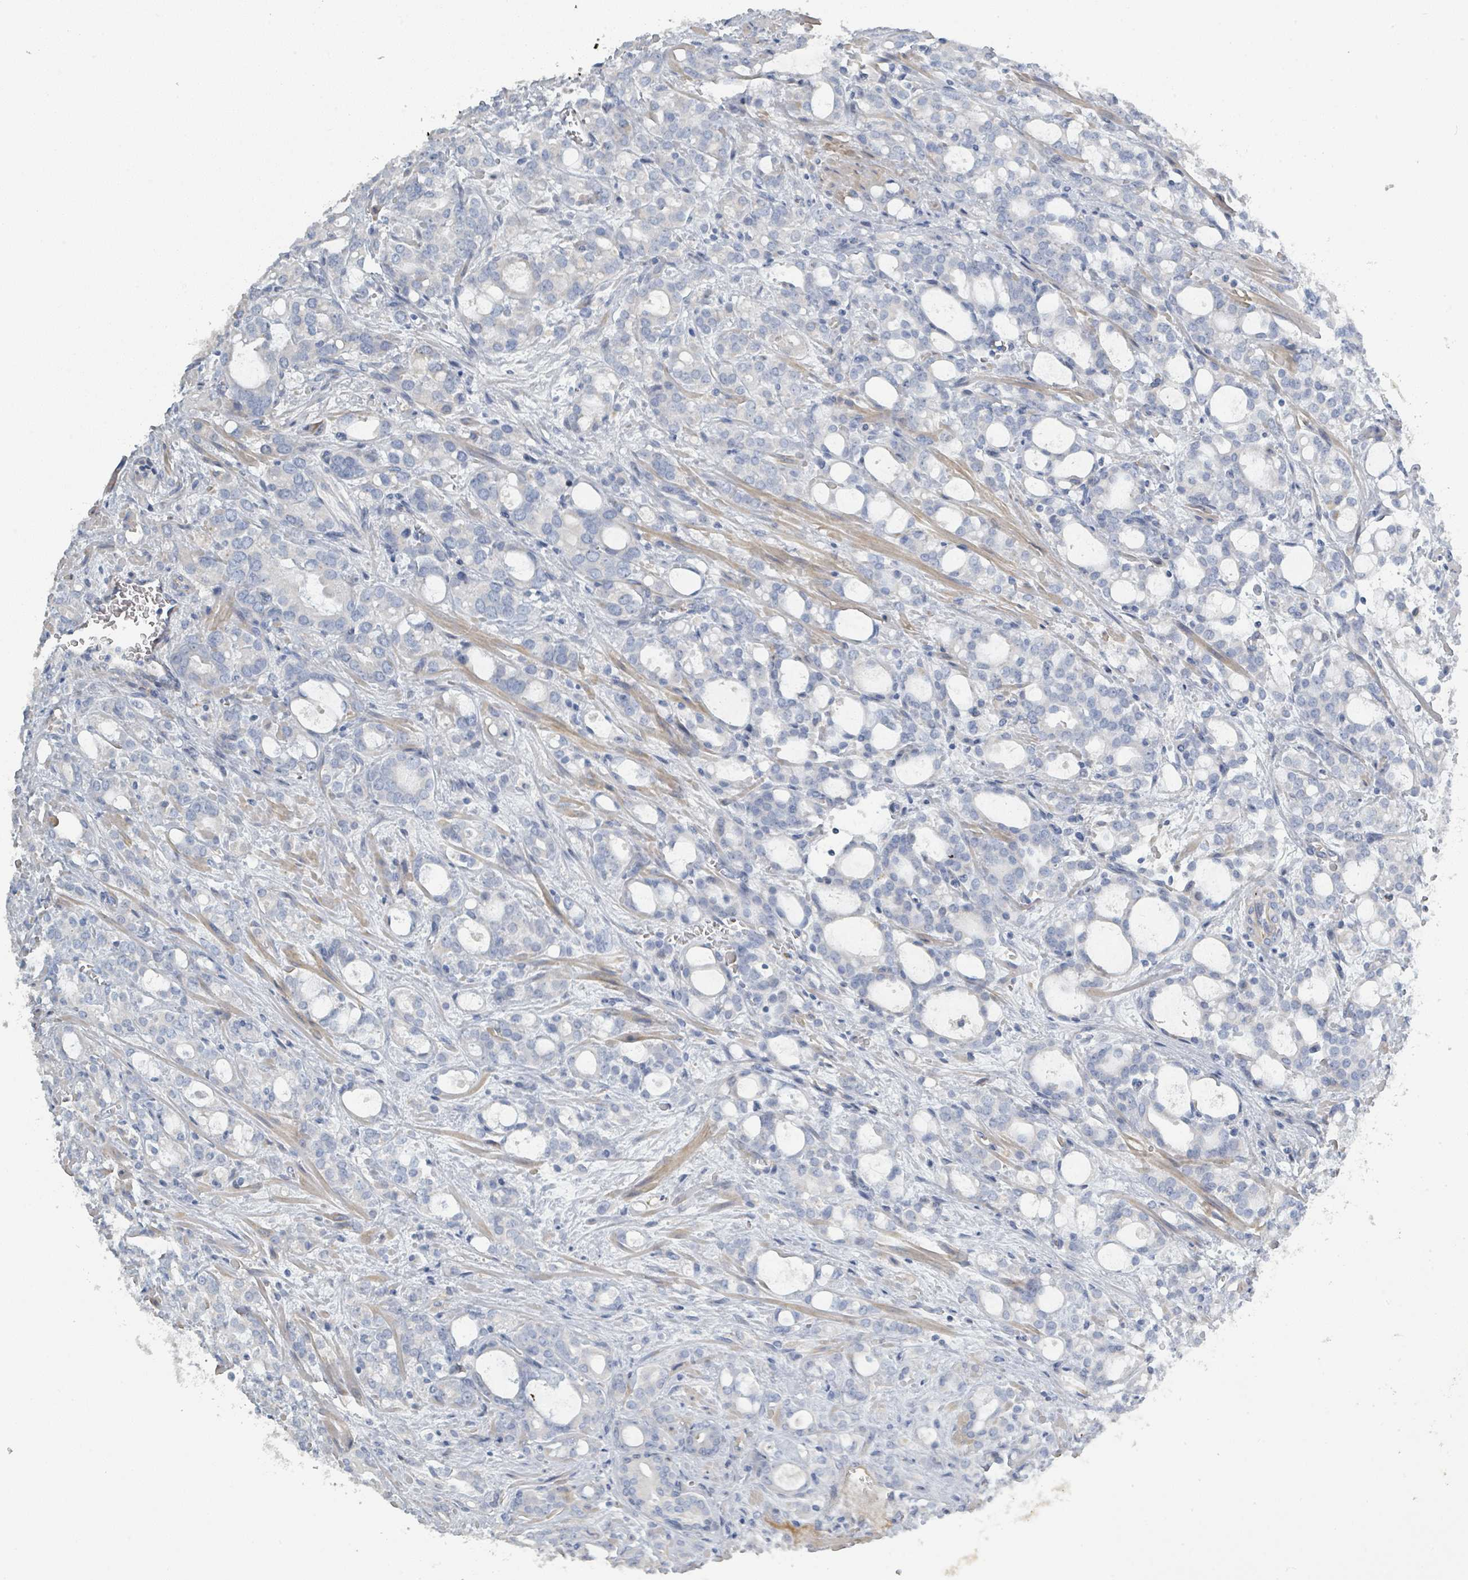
{"staining": {"intensity": "negative", "quantity": "none", "location": "none"}, "tissue": "prostate cancer", "cell_type": "Tumor cells", "image_type": "cancer", "snomed": [{"axis": "morphology", "description": "Adenocarcinoma, High grade"}, {"axis": "topography", "description": "Prostate"}], "caption": "An IHC histopathology image of prostate cancer is shown. There is no staining in tumor cells of prostate cancer.", "gene": "RAB33B", "patient": {"sex": "male", "age": 72}}